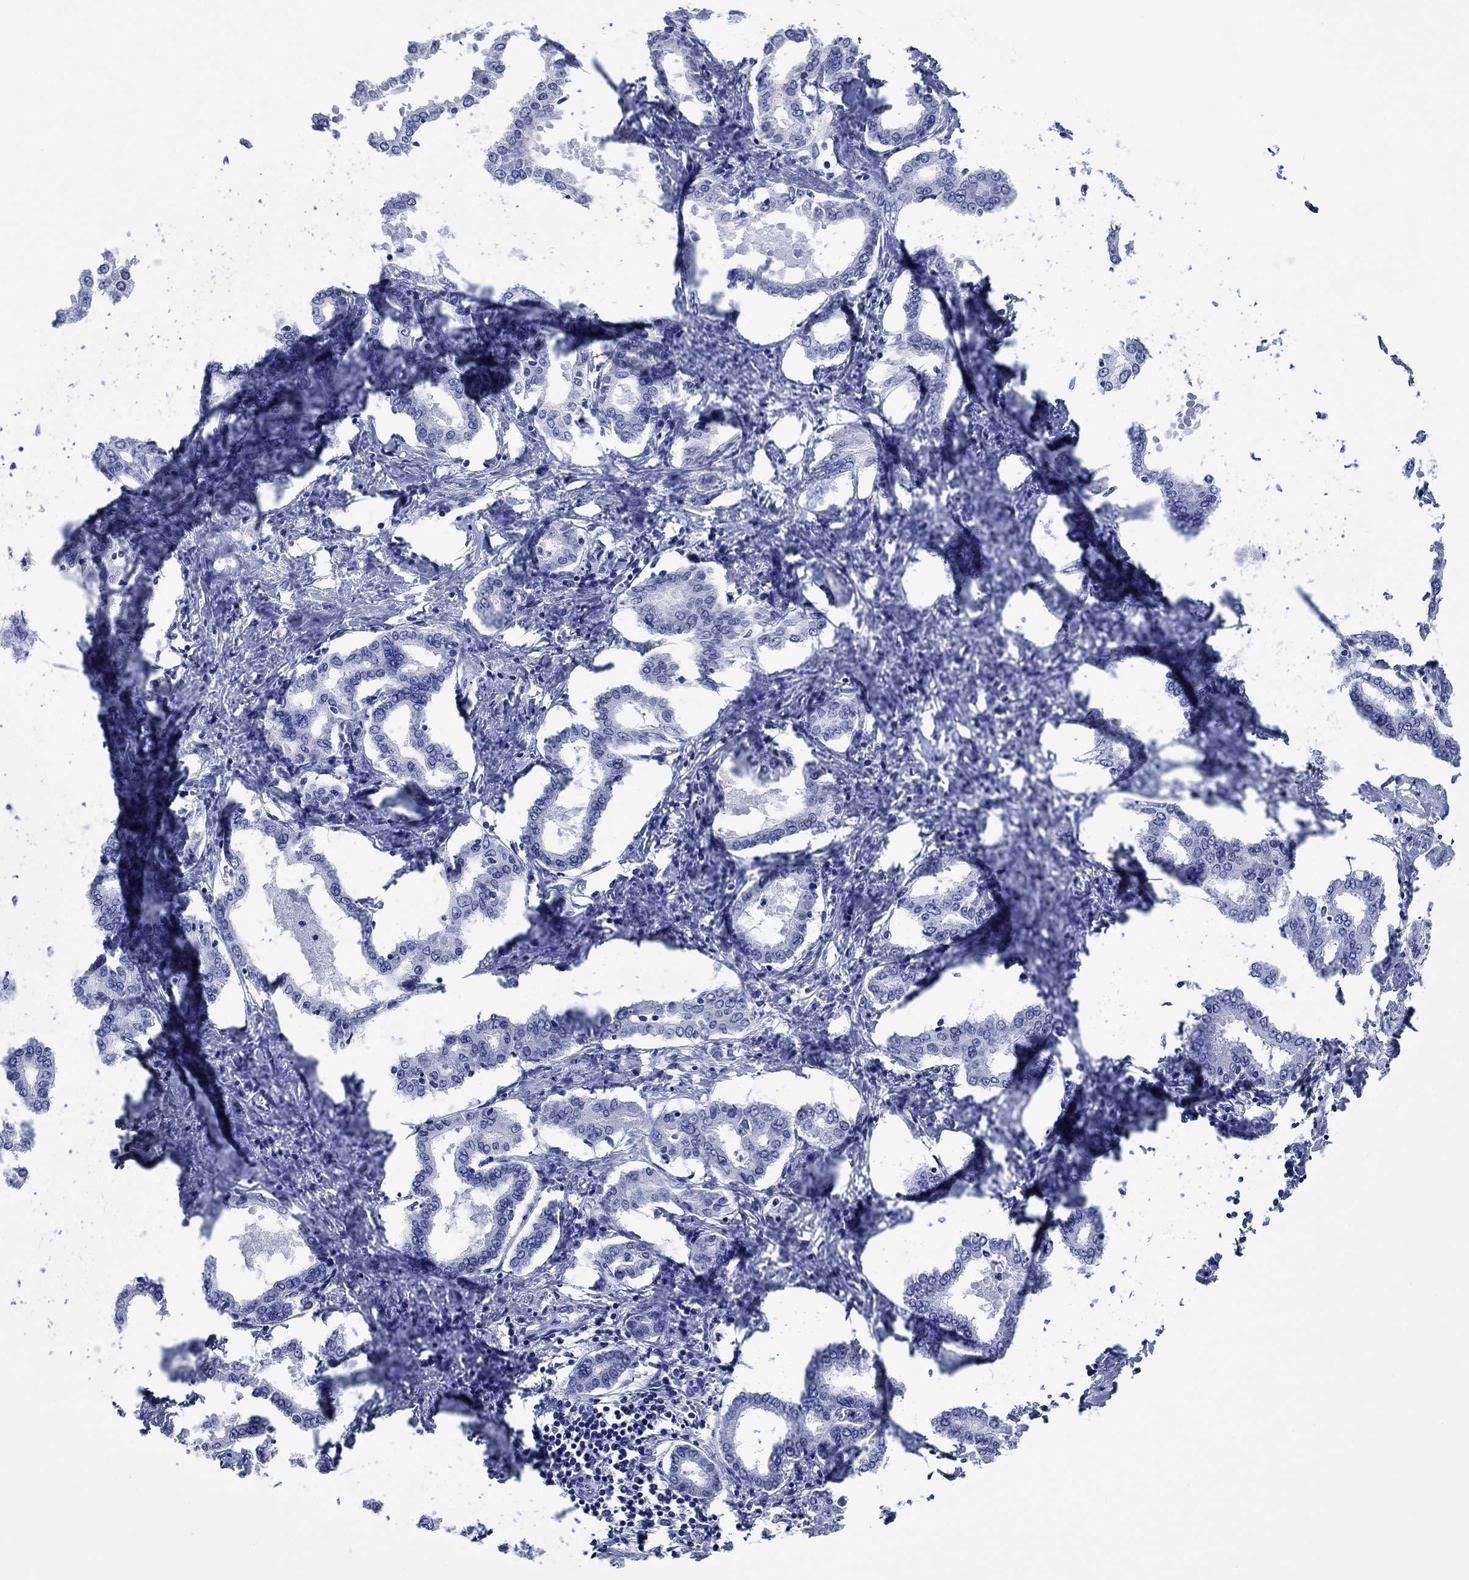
{"staining": {"intensity": "negative", "quantity": "none", "location": "none"}, "tissue": "liver cancer", "cell_type": "Tumor cells", "image_type": "cancer", "snomed": [{"axis": "morphology", "description": "Cholangiocarcinoma"}, {"axis": "topography", "description": "Liver"}], "caption": "IHC photomicrograph of neoplastic tissue: cholangiocarcinoma (liver) stained with DAB shows no significant protein expression in tumor cells.", "gene": "MLANA", "patient": {"sex": "female", "age": 47}}